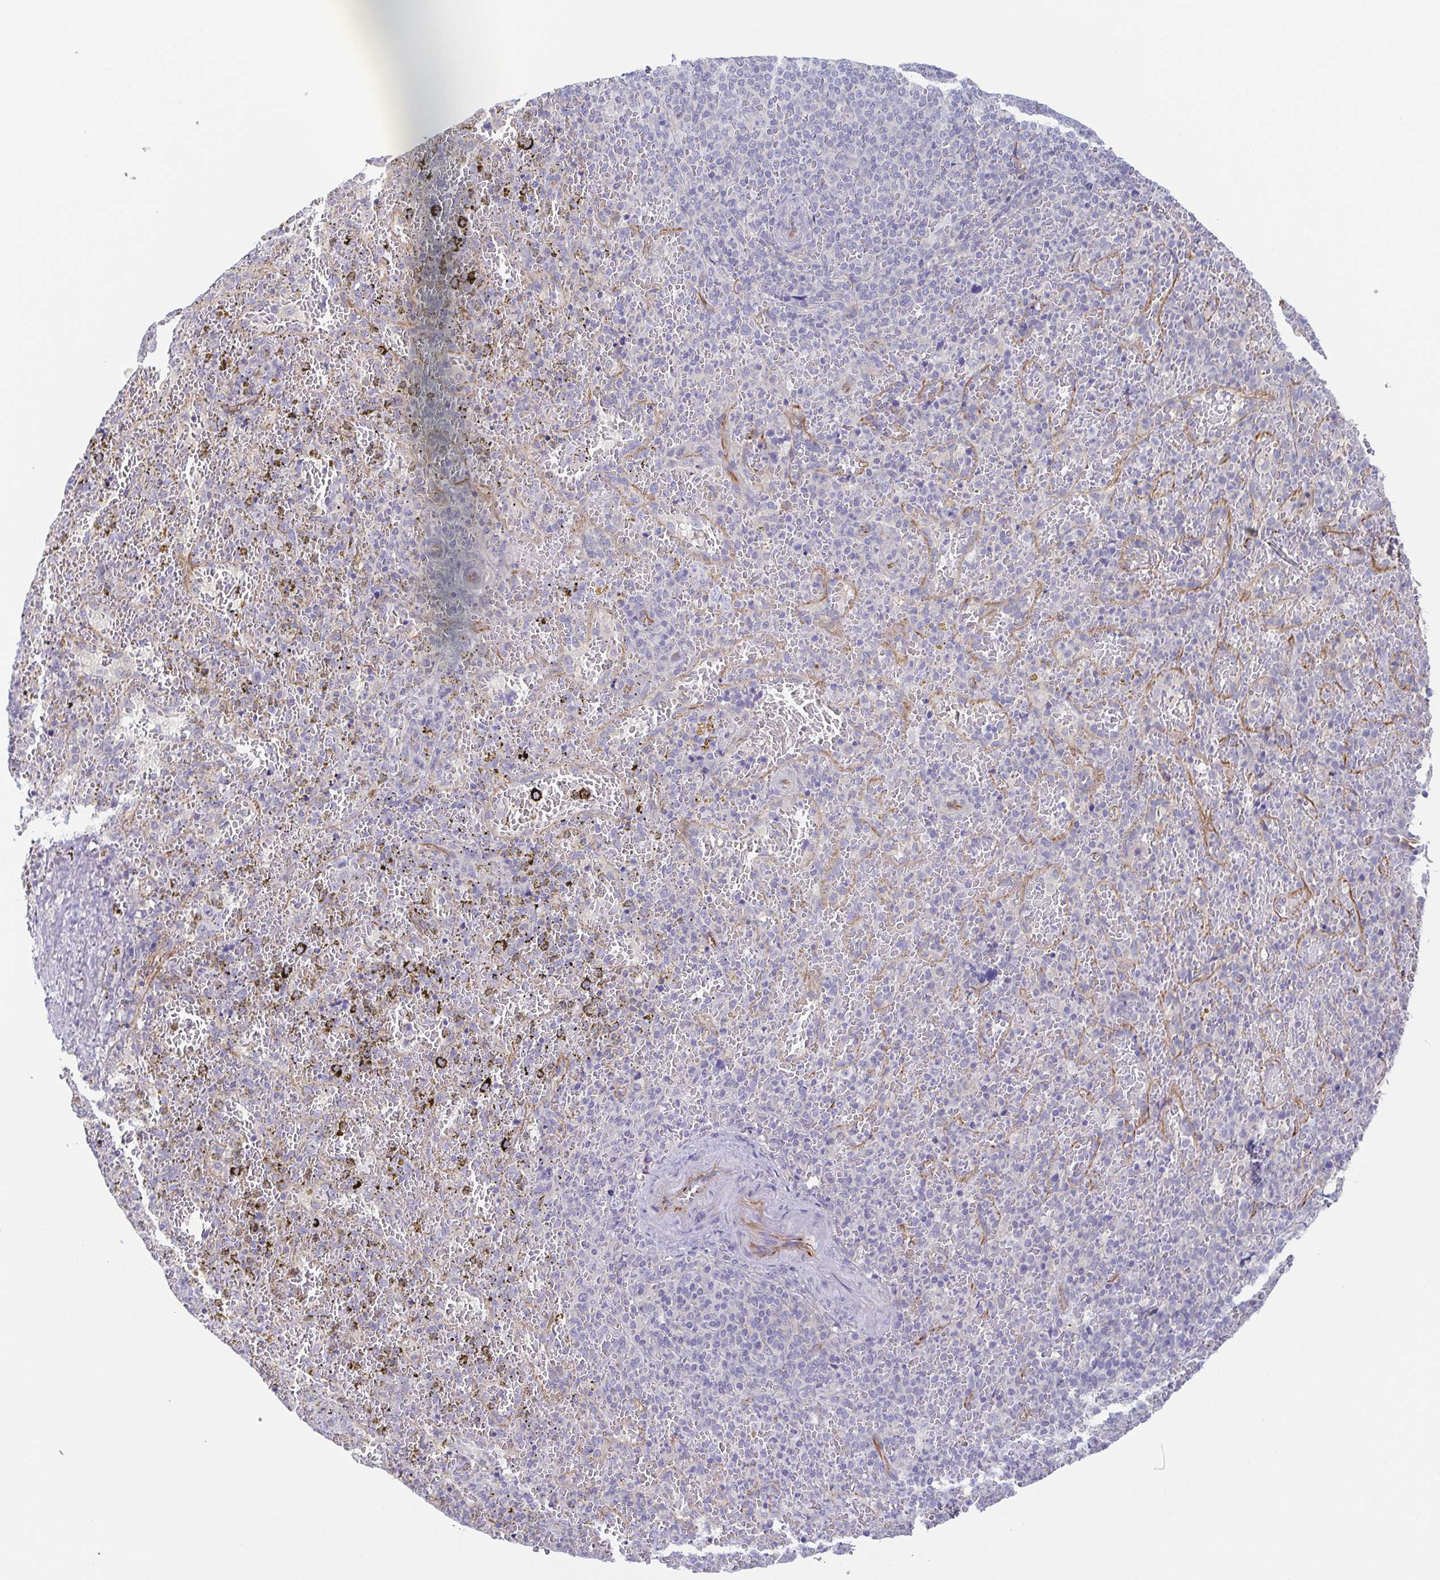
{"staining": {"intensity": "negative", "quantity": "none", "location": "none"}, "tissue": "spleen", "cell_type": "Cells in red pulp", "image_type": "normal", "snomed": [{"axis": "morphology", "description": "Normal tissue, NOS"}, {"axis": "topography", "description": "Spleen"}], "caption": "Immunohistochemistry (IHC) photomicrograph of normal spleen: spleen stained with DAB demonstrates no significant protein positivity in cells in red pulp. (Stains: DAB (3,3'-diaminobenzidine) IHC with hematoxylin counter stain, Microscopy: brightfield microscopy at high magnification).", "gene": "COL17A1", "patient": {"sex": "female", "age": 50}}